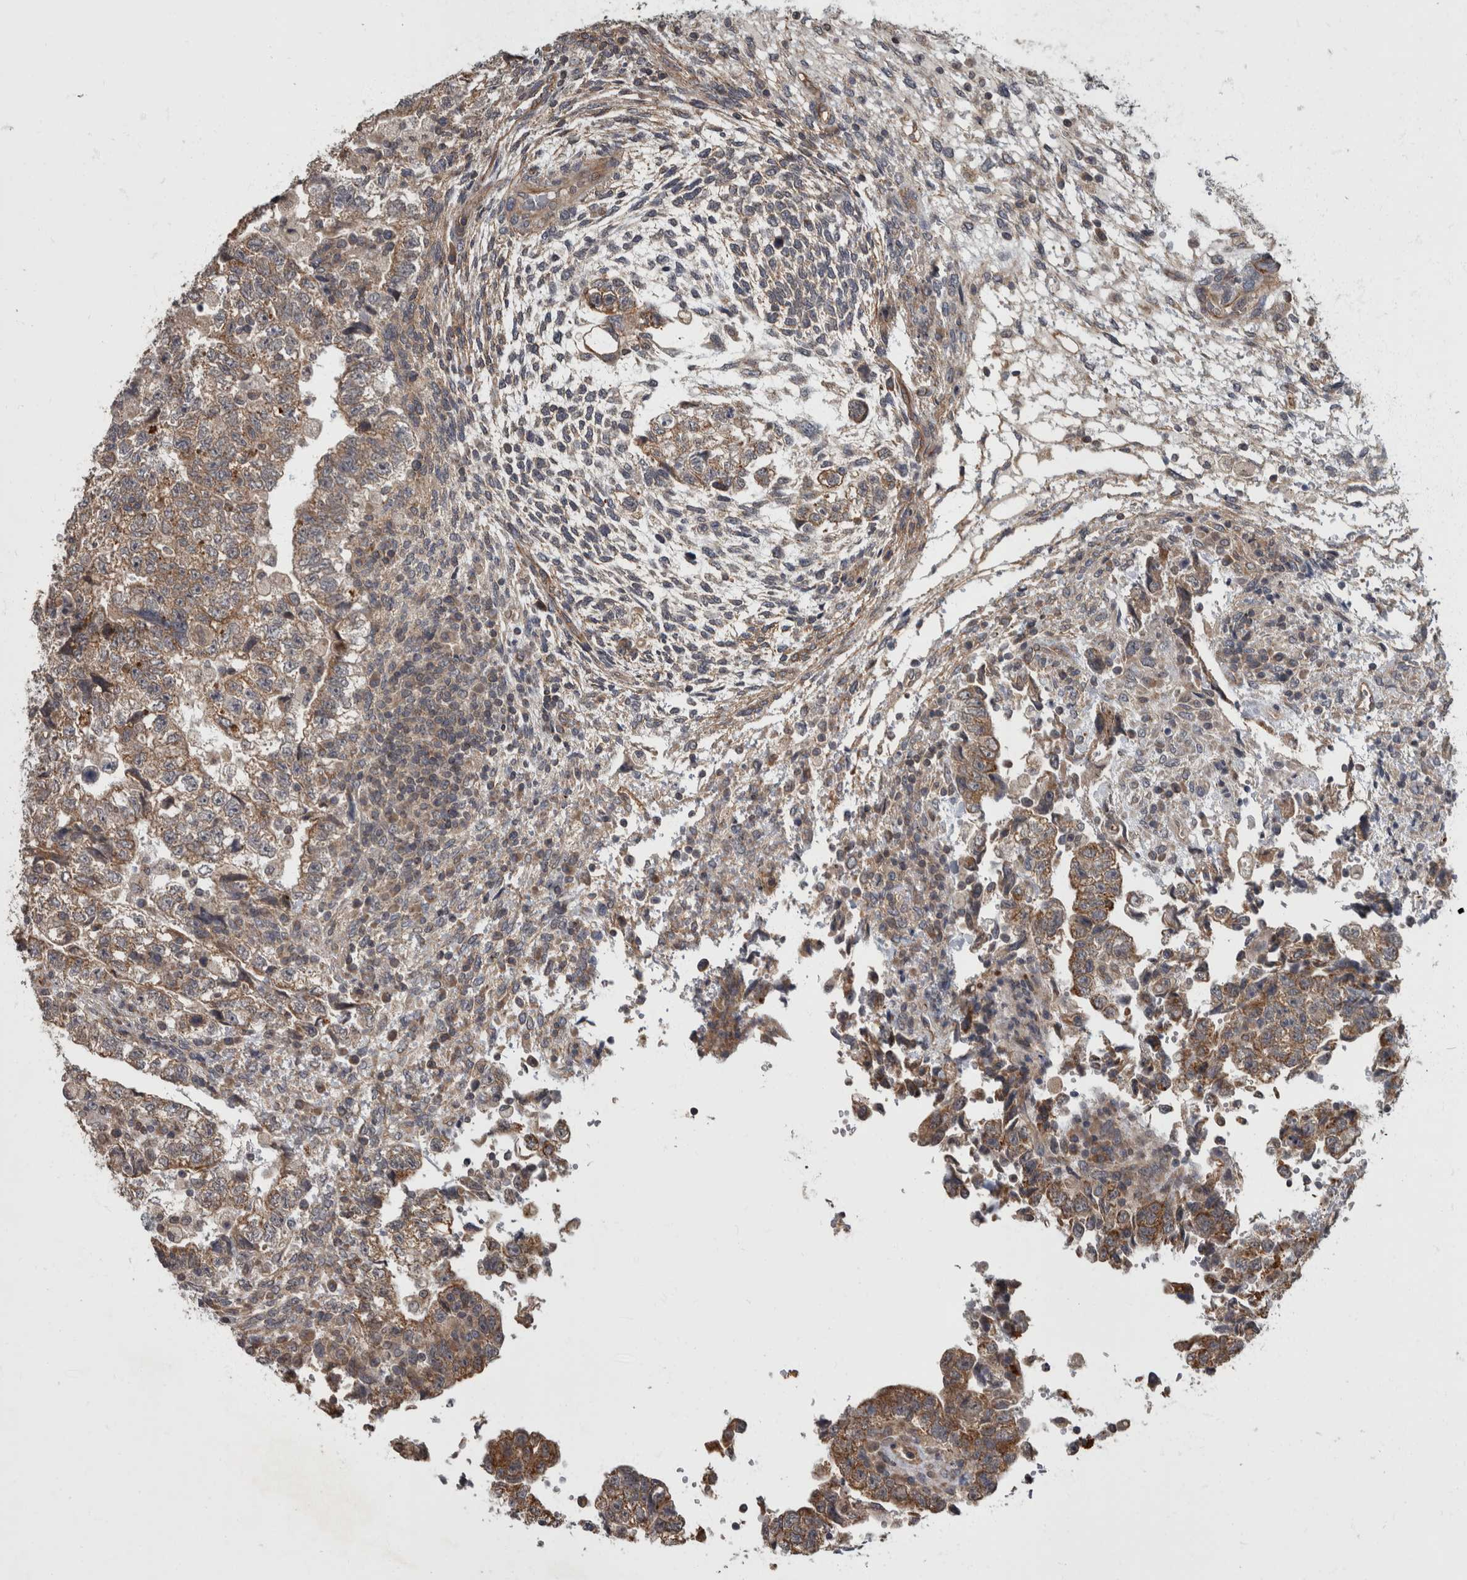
{"staining": {"intensity": "weak", "quantity": ">75%", "location": "cytoplasmic/membranous"}, "tissue": "testis cancer", "cell_type": "Tumor cells", "image_type": "cancer", "snomed": [{"axis": "morphology", "description": "Normal tissue, NOS"}, {"axis": "morphology", "description": "Carcinoma, Embryonal, NOS"}, {"axis": "topography", "description": "Testis"}], "caption": "The immunohistochemical stain shows weak cytoplasmic/membranous expression in tumor cells of embryonal carcinoma (testis) tissue.", "gene": "VEGFD", "patient": {"sex": "male", "age": 36}}